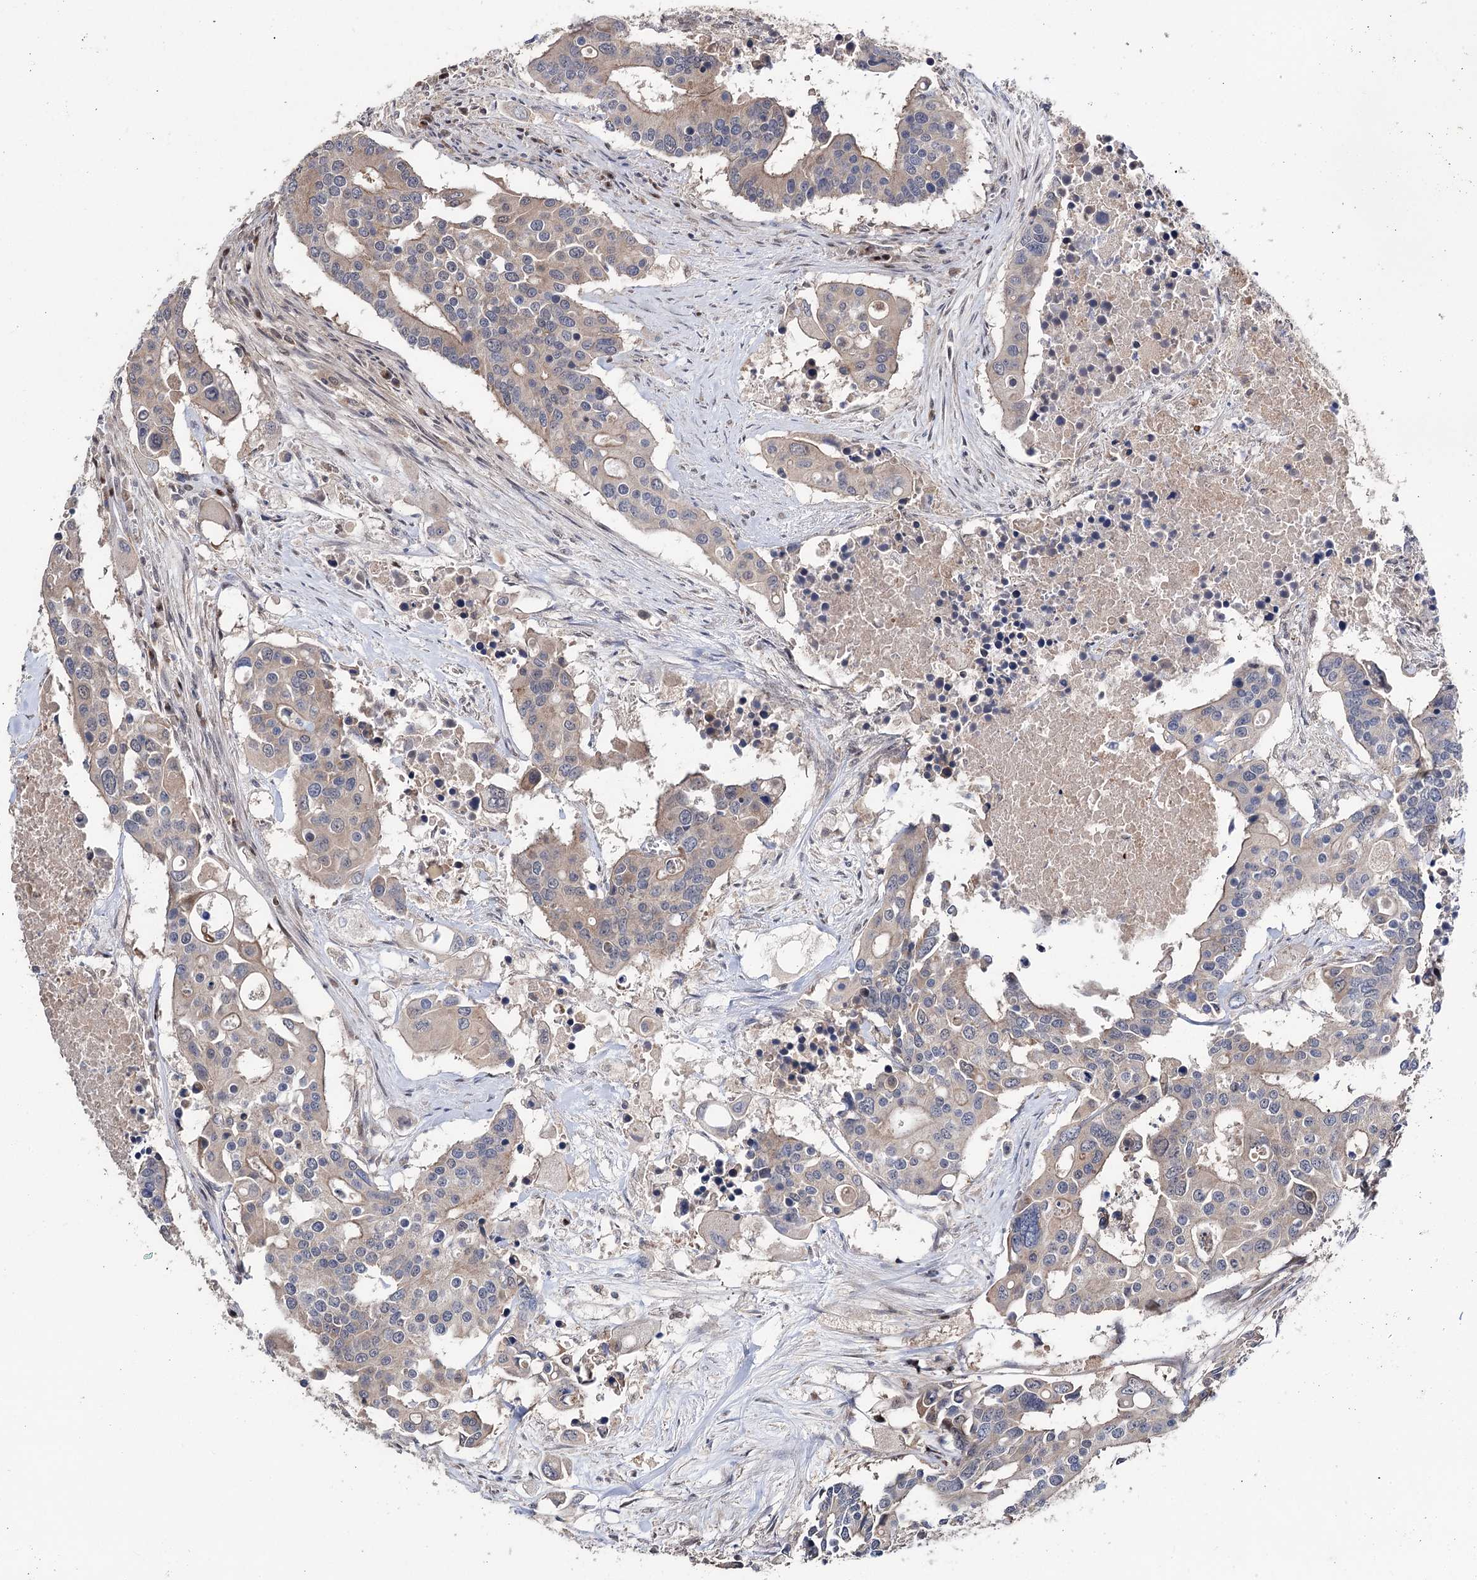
{"staining": {"intensity": "weak", "quantity": "25%-75%", "location": "cytoplasmic/membranous"}, "tissue": "colorectal cancer", "cell_type": "Tumor cells", "image_type": "cancer", "snomed": [{"axis": "morphology", "description": "Adenocarcinoma, NOS"}, {"axis": "topography", "description": "Colon"}], "caption": "Immunohistochemical staining of human colorectal cancer (adenocarcinoma) shows weak cytoplasmic/membranous protein positivity in approximately 25%-75% of tumor cells. The staining was performed using DAB, with brown indicating positive protein expression. Nuclei are stained blue with hematoxylin.", "gene": "STX6", "patient": {"sex": "male", "age": 77}}